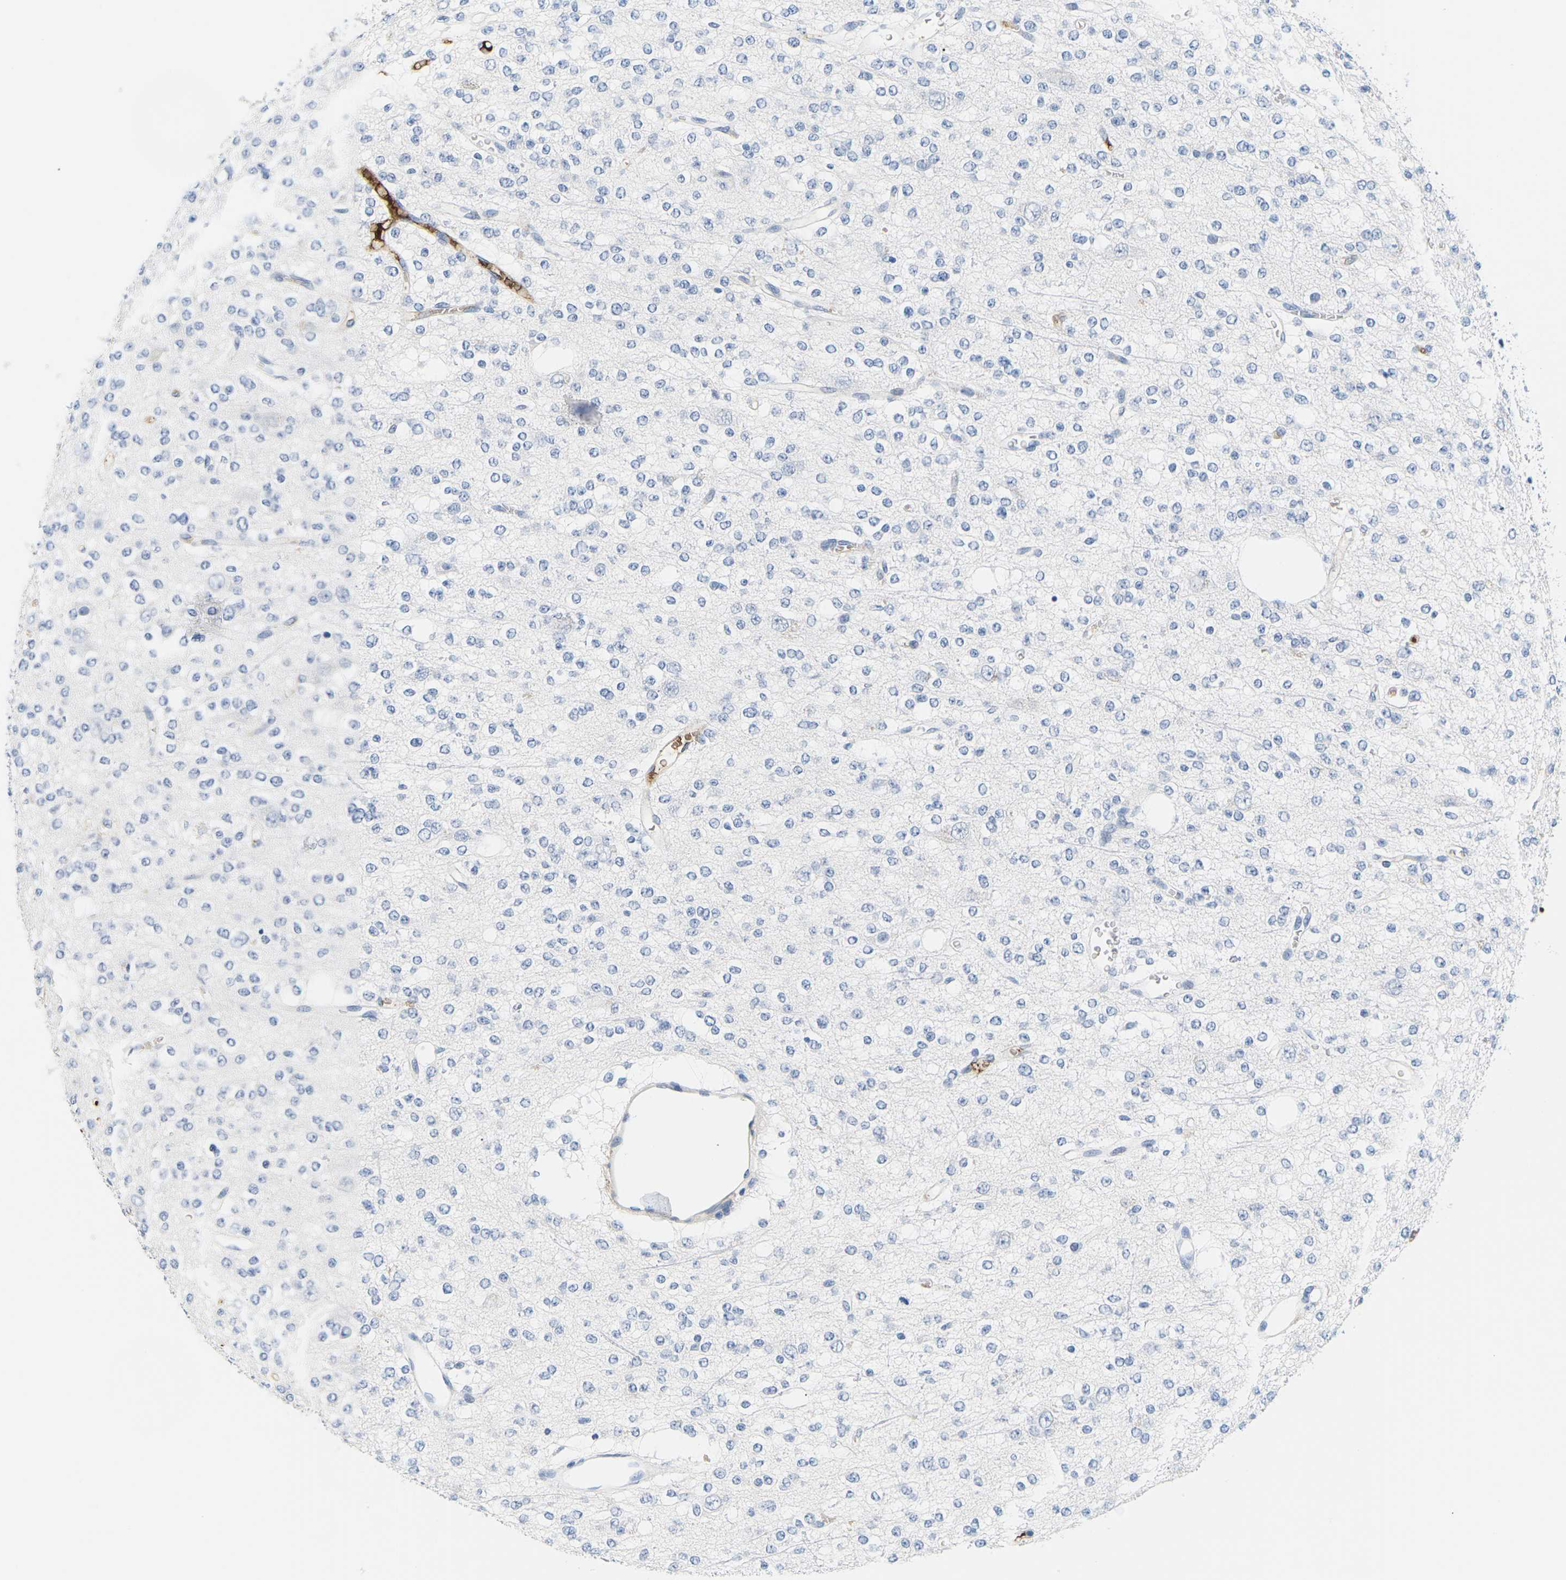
{"staining": {"intensity": "negative", "quantity": "none", "location": "none"}, "tissue": "glioma", "cell_type": "Tumor cells", "image_type": "cancer", "snomed": [{"axis": "morphology", "description": "Glioma, malignant, Low grade"}, {"axis": "topography", "description": "Brain"}], "caption": "This is a histopathology image of IHC staining of malignant low-grade glioma, which shows no positivity in tumor cells.", "gene": "APOB", "patient": {"sex": "male", "age": 38}}